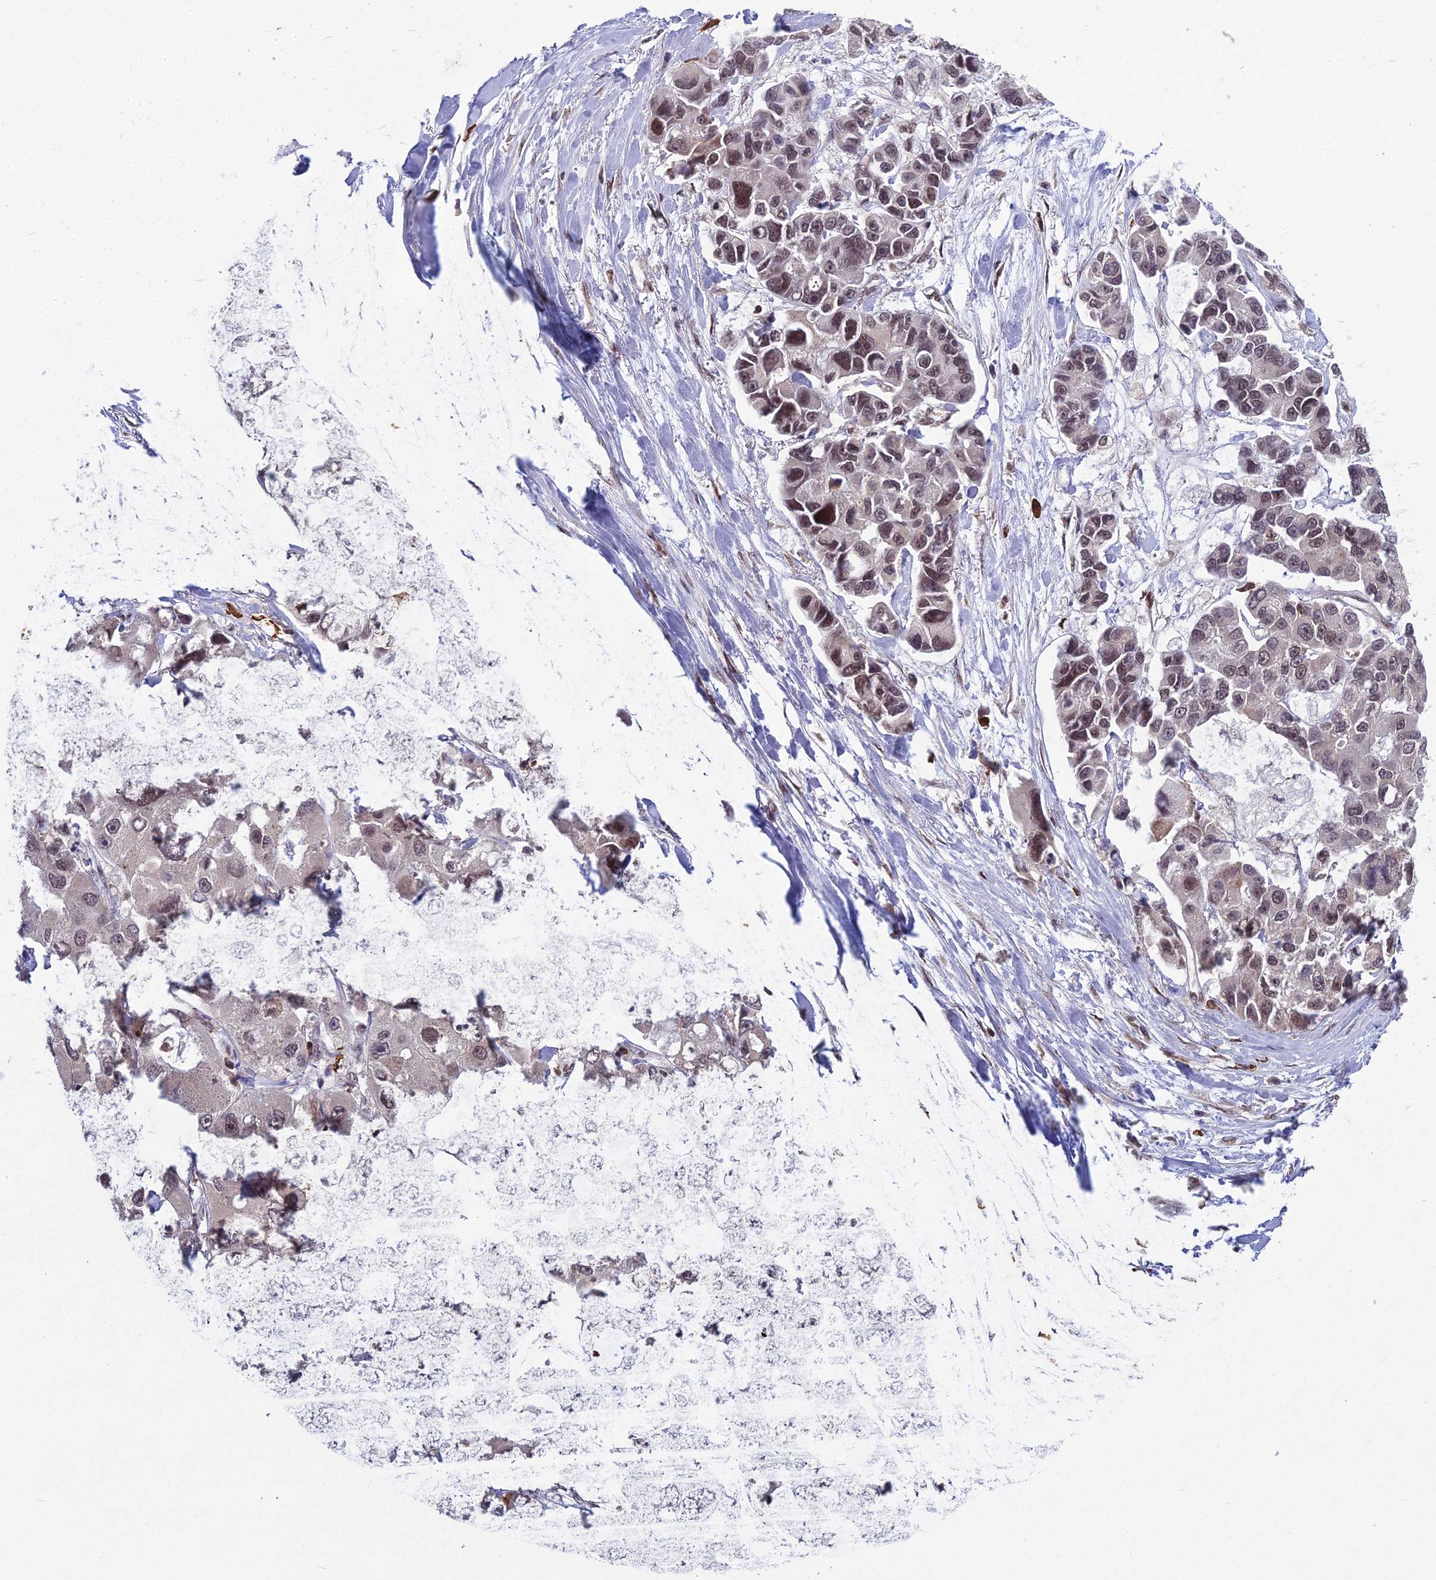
{"staining": {"intensity": "moderate", "quantity": "25%-75%", "location": "nuclear"}, "tissue": "lung cancer", "cell_type": "Tumor cells", "image_type": "cancer", "snomed": [{"axis": "morphology", "description": "Adenocarcinoma, NOS"}, {"axis": "topography", "description": "Lung"}], "caption": "DAB (3,3'-diaminobenzidine) immunohistochemical staining of lung cancer (adenocarcinoma) exhibits moderate nuclear protein expression in about 25%-75% of tumor cells. (Stains: DAB (3,3'-diaminobenzidine) in brown, nuclei in blue, Microscopy: brightfield microscopy at high magnification).", "gene": "GMEB1", "patient": {"sex": "female", "age": 54}}